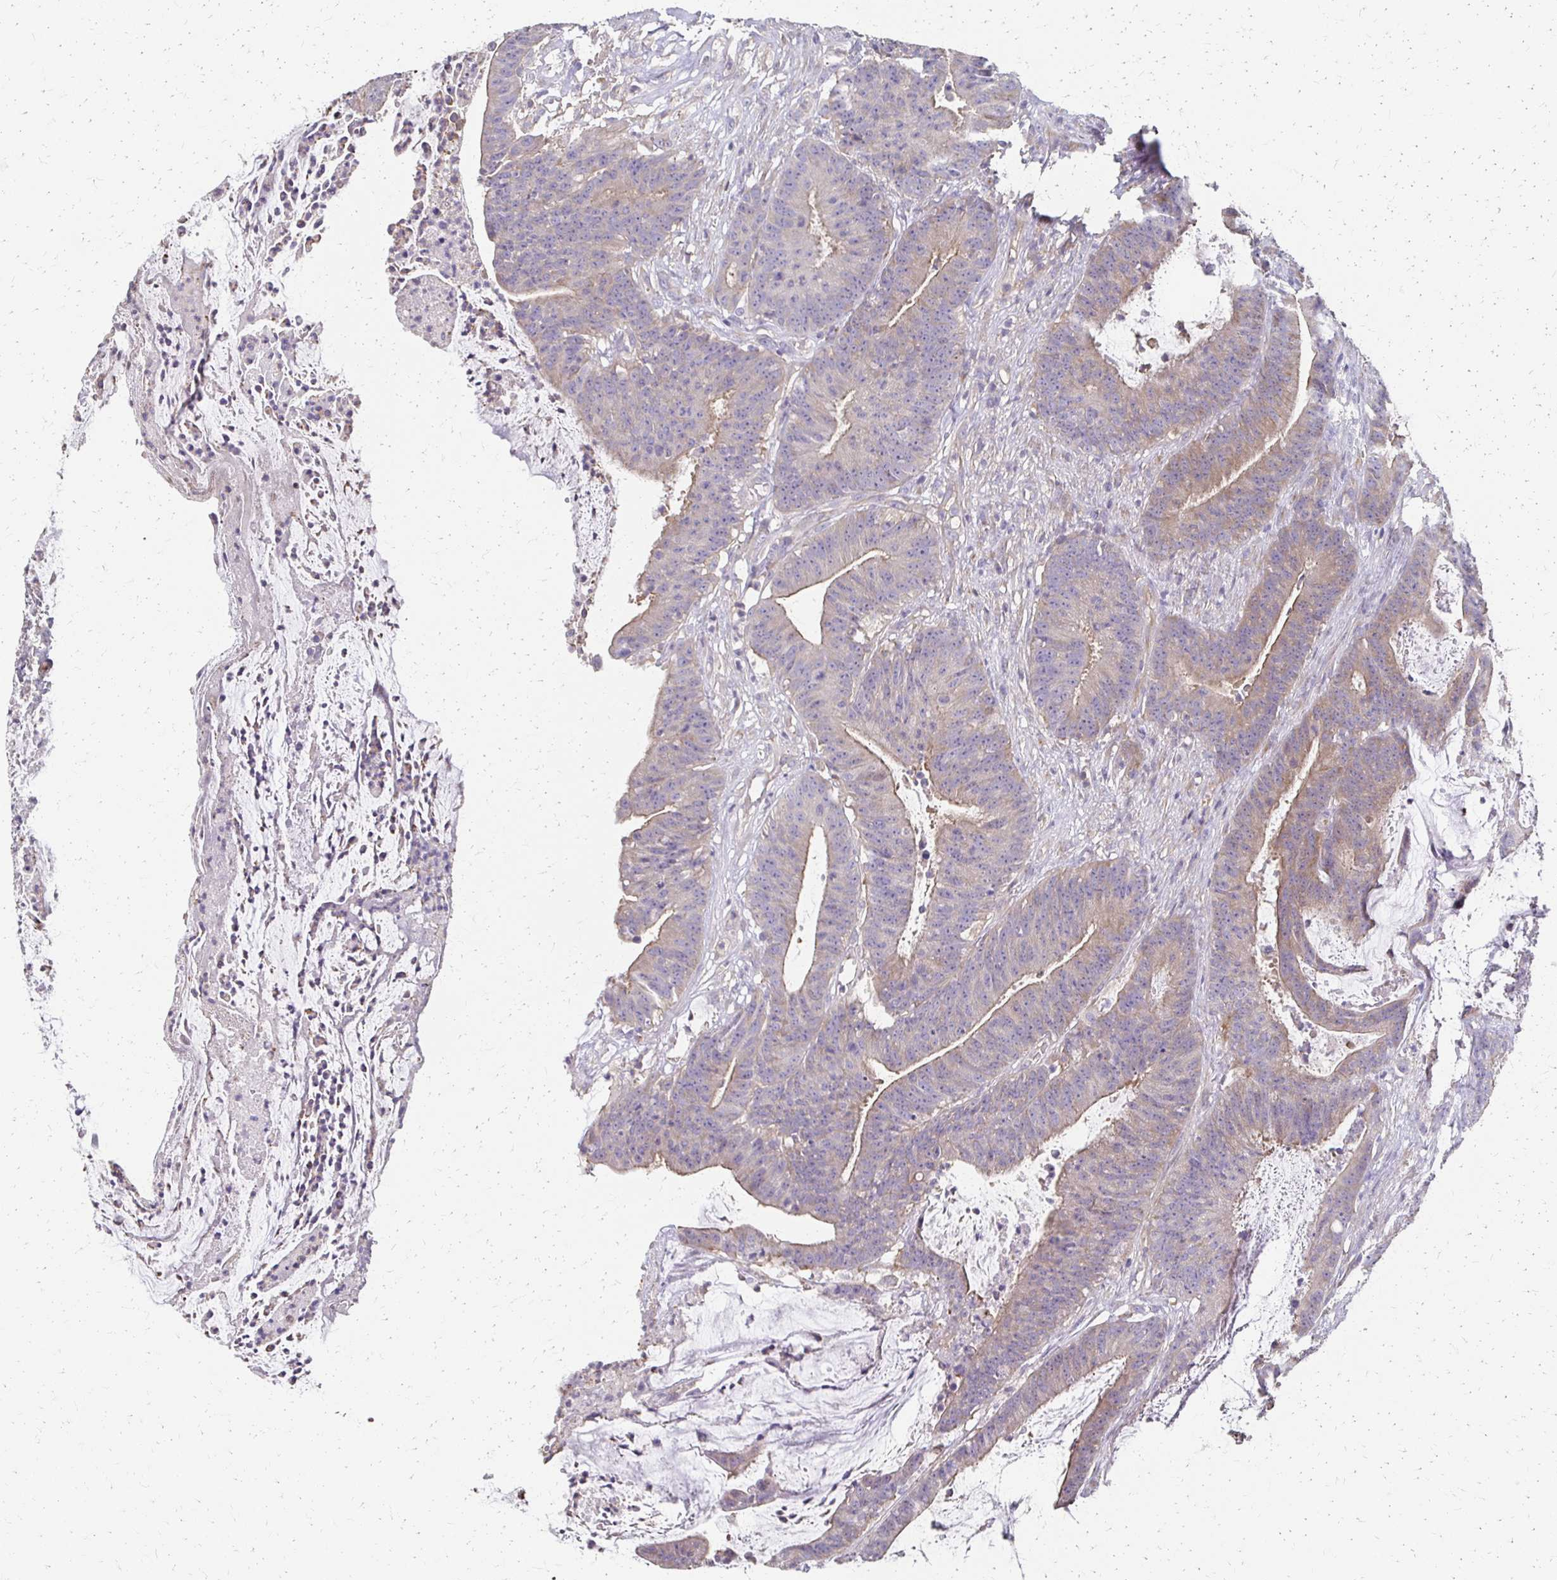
{"staining": {"intensity": "weak", "quantity": "25%-75%", "location": "cytoplasmic/membranous"}, "tissue": "colorectal cancer", "cell_type": "Tumor cells", "image_type": "cancer", "snomed": [{"axis": "morphology", "description": "Adenocarcinoma, NOS"}, {"axis": "topography", "description": "Colon"}], "caption": "Weak cytoplasmic/membranous protein staining is present in about 25%-75% of tumor cells in adenocarcinoma (colorectal). (Stains: DAB in brown, nuclei in blue, Microscopy: brightfield microscopy at high magnification).", "gene": "C1QTNF7", "patient": {"sex": "female", "age": 78}}